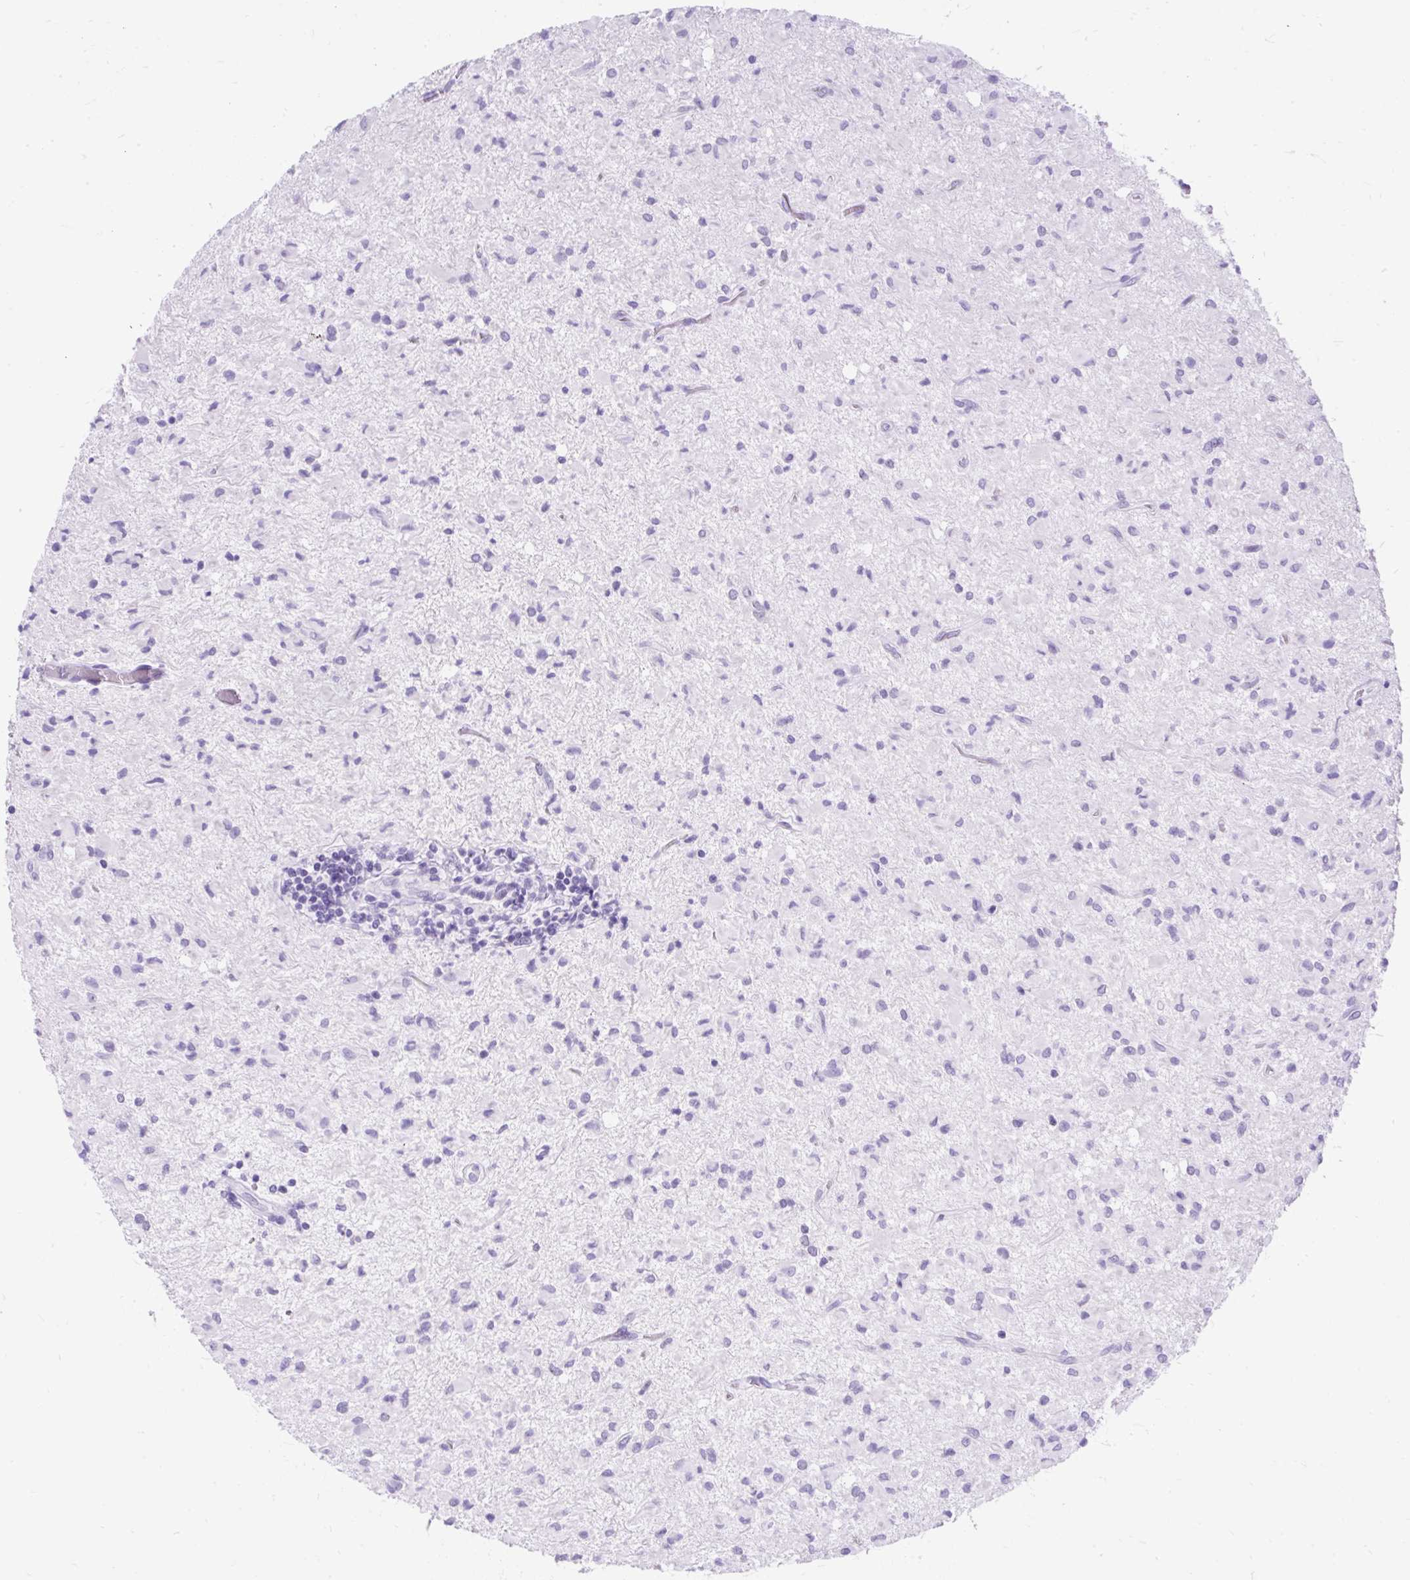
{"staining": {"intensity": "negative", "quantity": "none", "location": "none"}, "tissue": "glioma", "cell_type": "Tumor cells", "image_type": "cancer", "snomed": [{"axis": "morphology", "description": "Glioma, malignant, Low grade"}, {"axis": "topography", "description": "Brain"}], "caption": "This image is of glioma stained with IHC to label a protein in brown with the nuclei are counter-stained blue. There is no staining in tumor cells. (Immunohistochemistry, brightfield microscopy, high magnification).", "gene": "SCGB1A1", "patient": {"sex": "female", "age": 33}}